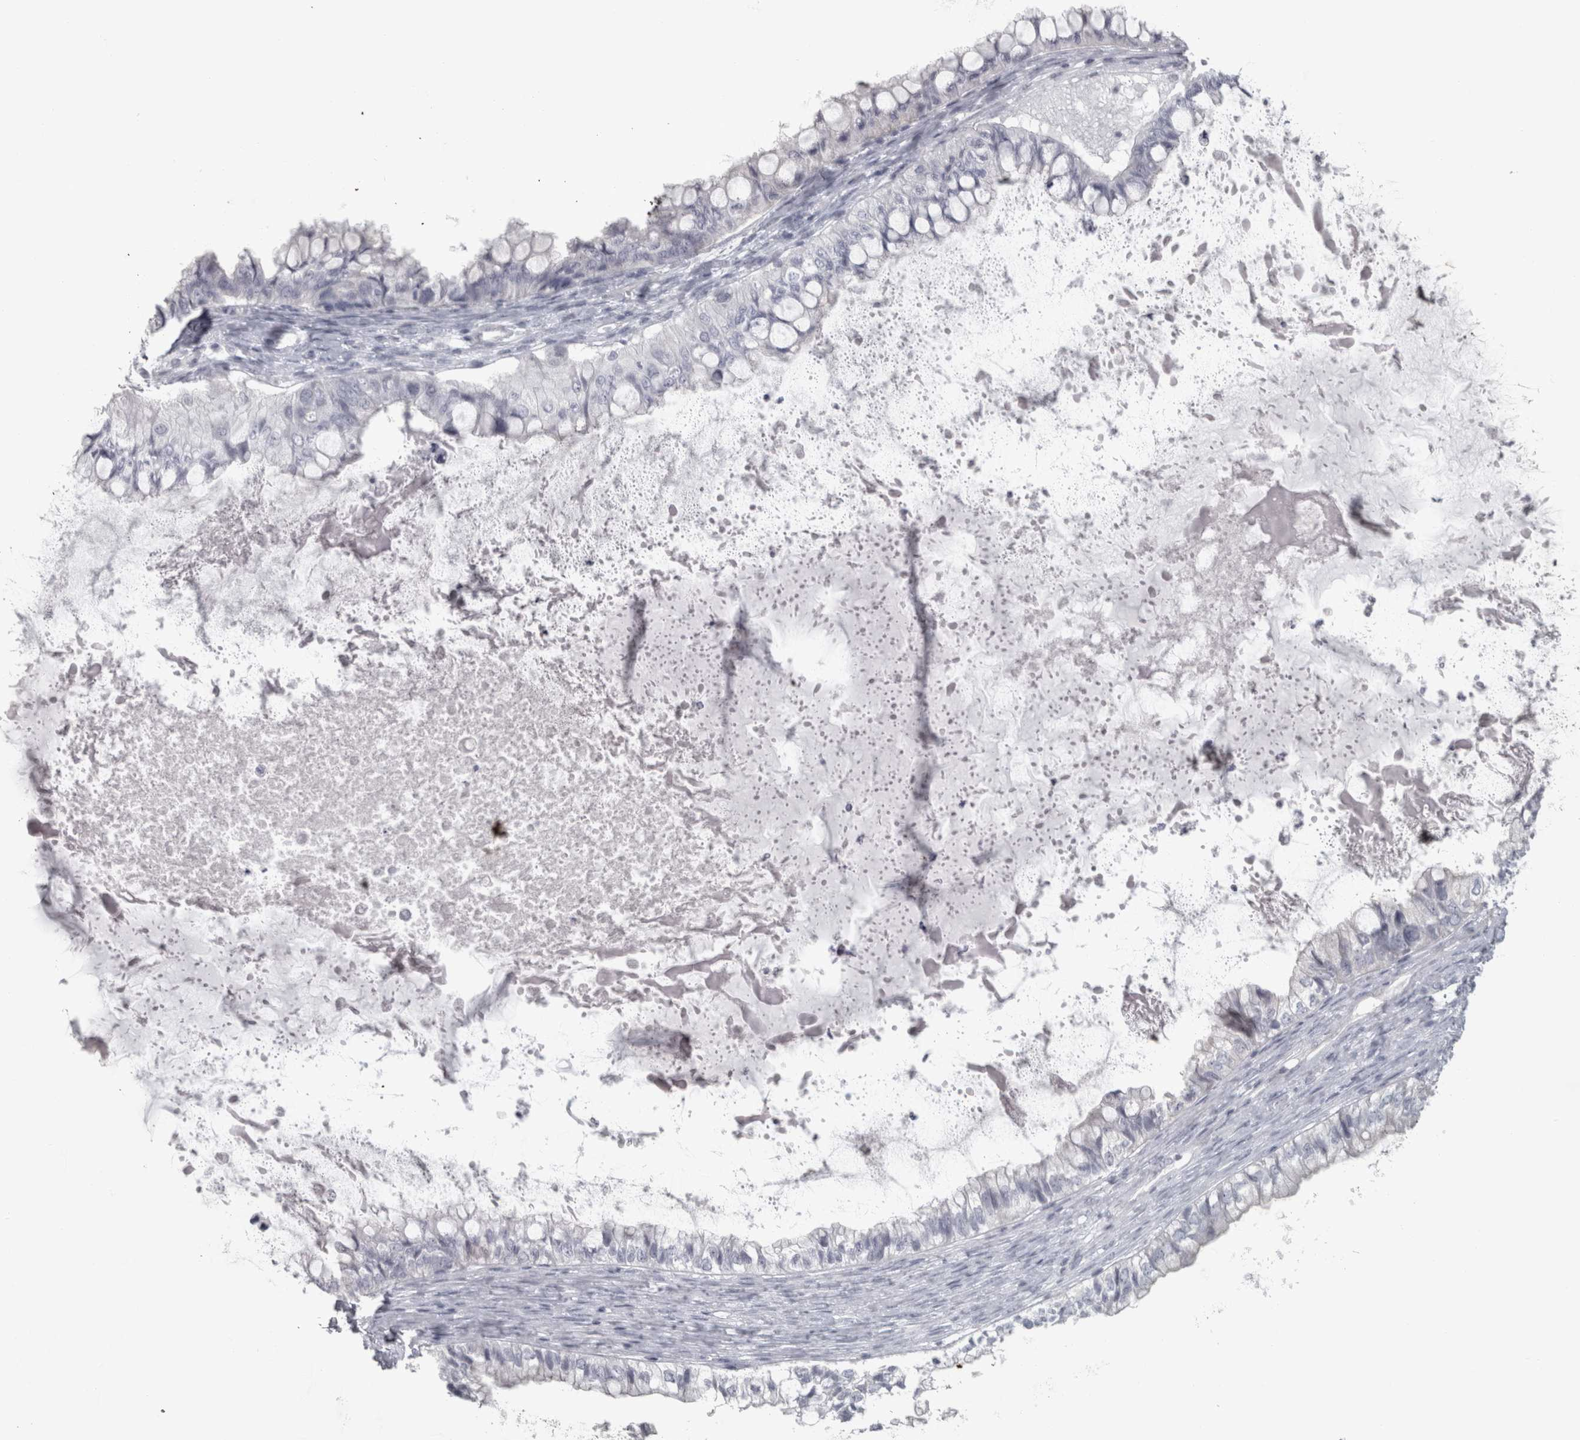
{"staining": {"intensity": "negative", "quantity": "none", "location": "none"}, "tissue": "ovarian cancer", "cell_type": "Tumor cells", "image_type": "cancer", "snomed": [{"axis": "morphology", "description": "Cystadenocarcinoma, mucinous, NOS"}, {"axis": "topography", "description": "Ovary"}], "caption": "Human mucinous cystadenocarcinoma (ovarian) stained for a protein using IHC demonstrates no expression in tumor cells.", "gene": "PPP1R12B", "patient": {"sex": "female", "age": 80}}